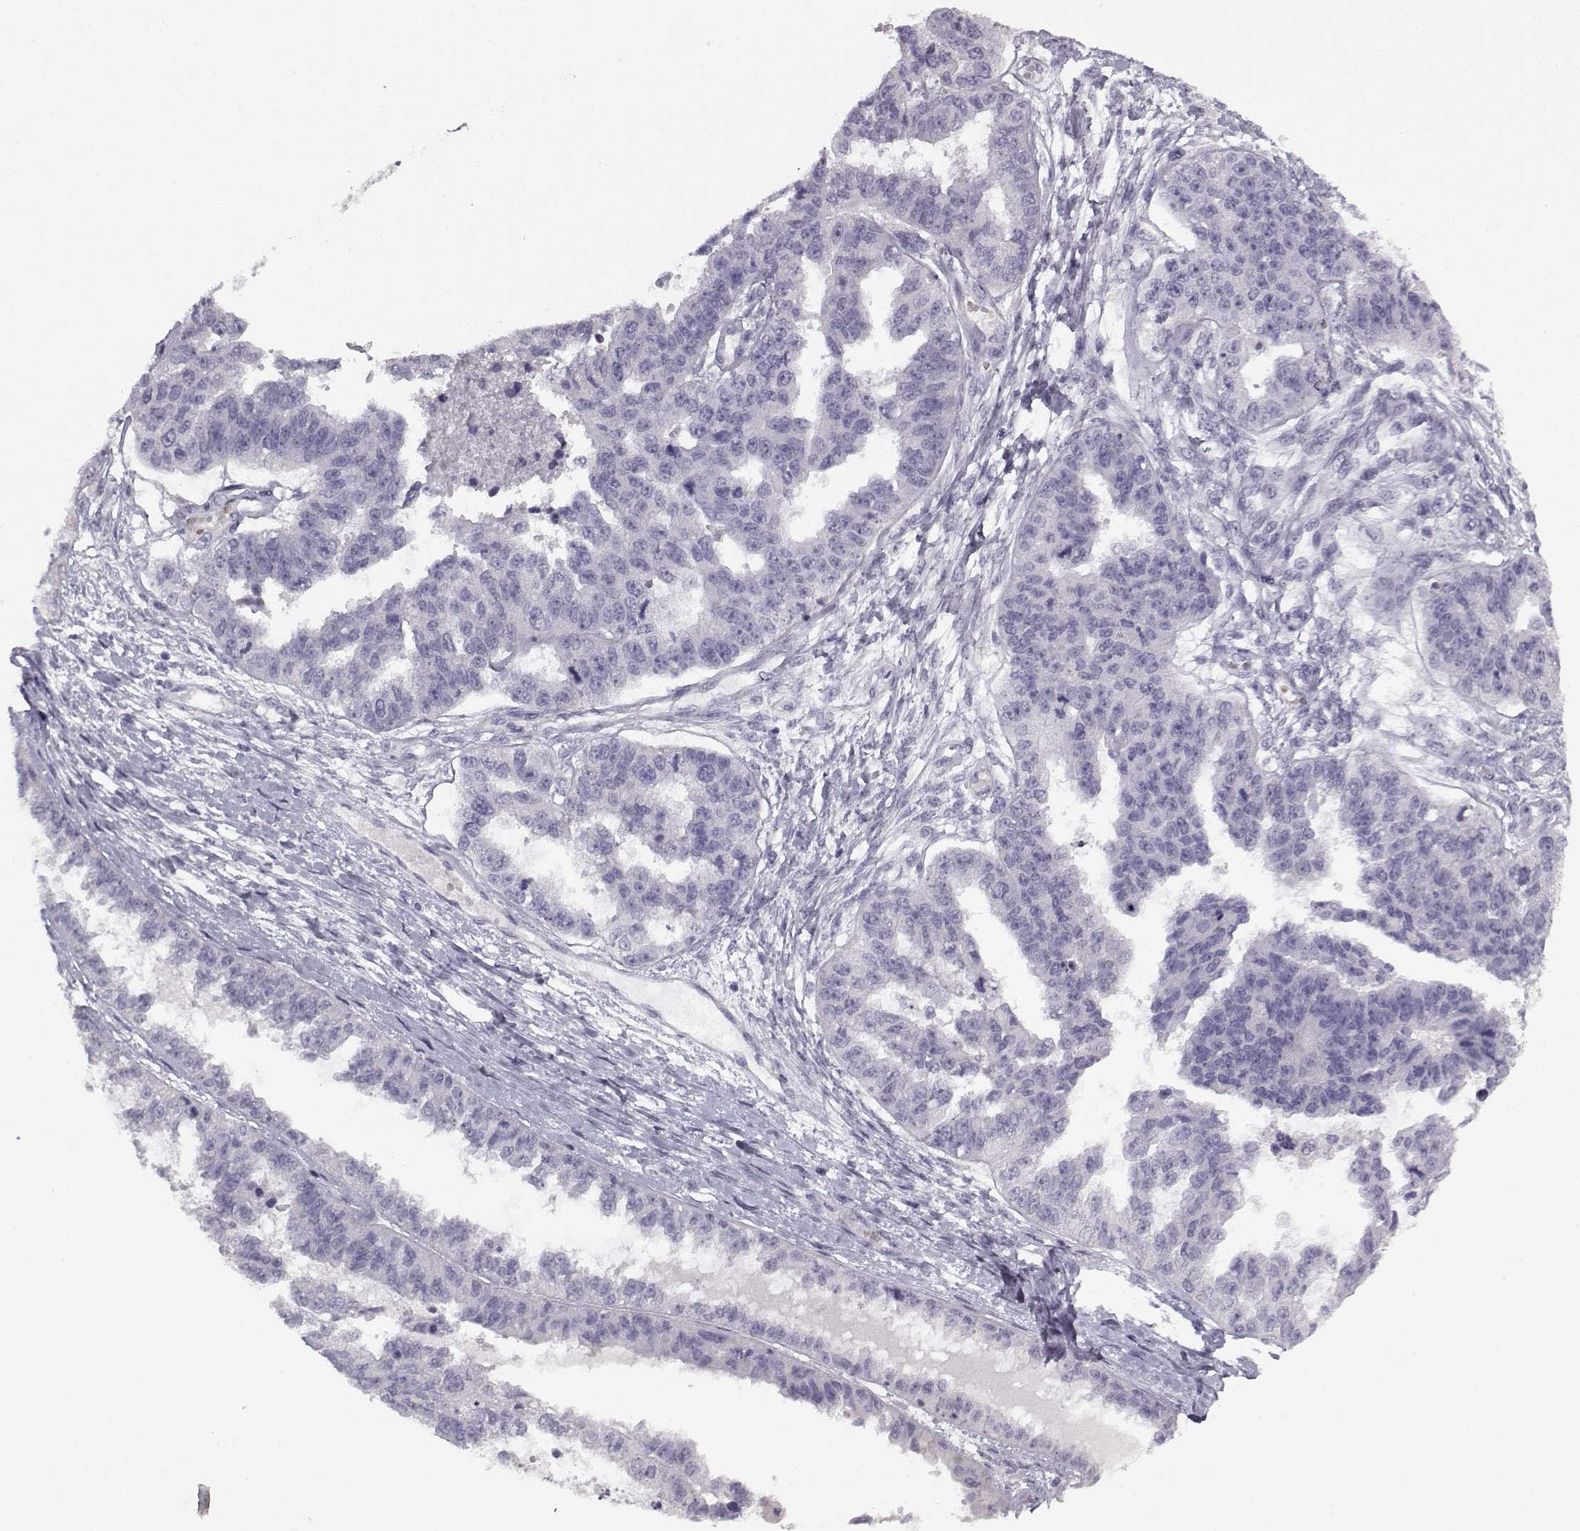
{"staining": {"intensity": "negative", "quantity": "none", "location": "none"}, "tissue": "ovarian cancer", "cell_type": "Tumor cells", "image_type": "cancer", "snomed": [{"axis": "morphology", "description": "Cystadenocarcinoma, serous, NOS"}, {"axis": "topography", "description": "Ovary"}], "caption": "DAB immunohistochemical staining of human ovarian cancer (serous cystadenocarcinoma) shows no significant positivity in tumor cells. (DAB (3,3'-diaminobenzidine) IHC with hematoxylin counter stain).", "gene": "SNCA", "patient": {"sex": "female", "age": 58}}